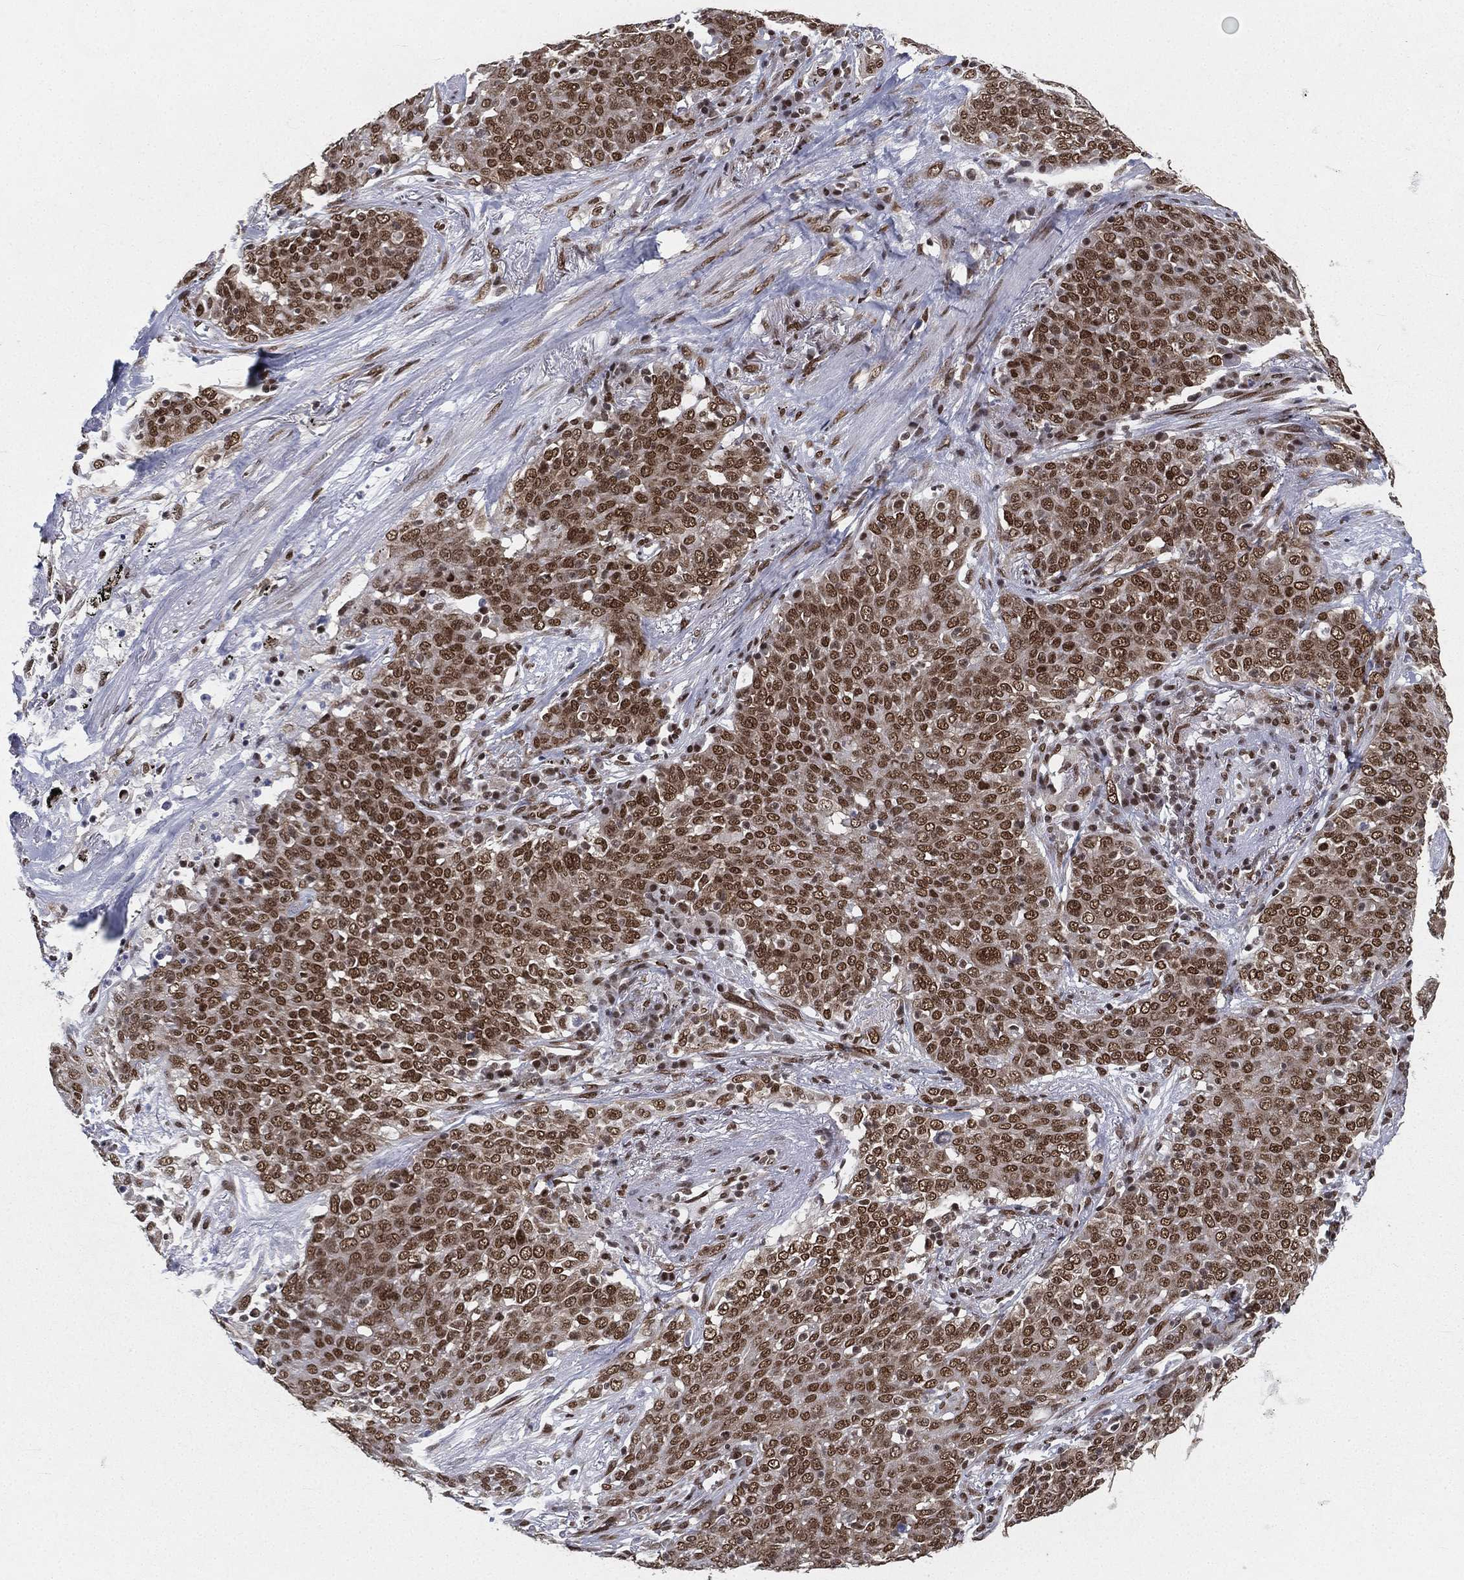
{"staining": {"intensity": "strong", "quantity": ">75%", "location": "nuclear"}, "tissue": "lung cancer", "cell_type": "Tumor cells", "image_type": "cancer", "snomed": [{"axis": "morphology", "description": "Squamous cell carcinoma, NOS"}, {"axis": "topography", "description": "Lung"}], "caption": "Immunohistochemistry of lung cancer displays high levels of strong nuclear expression in about >75% of tumor cells.", "gene": "FUBP3", "patient": {"sex": "male", "age": 82}}